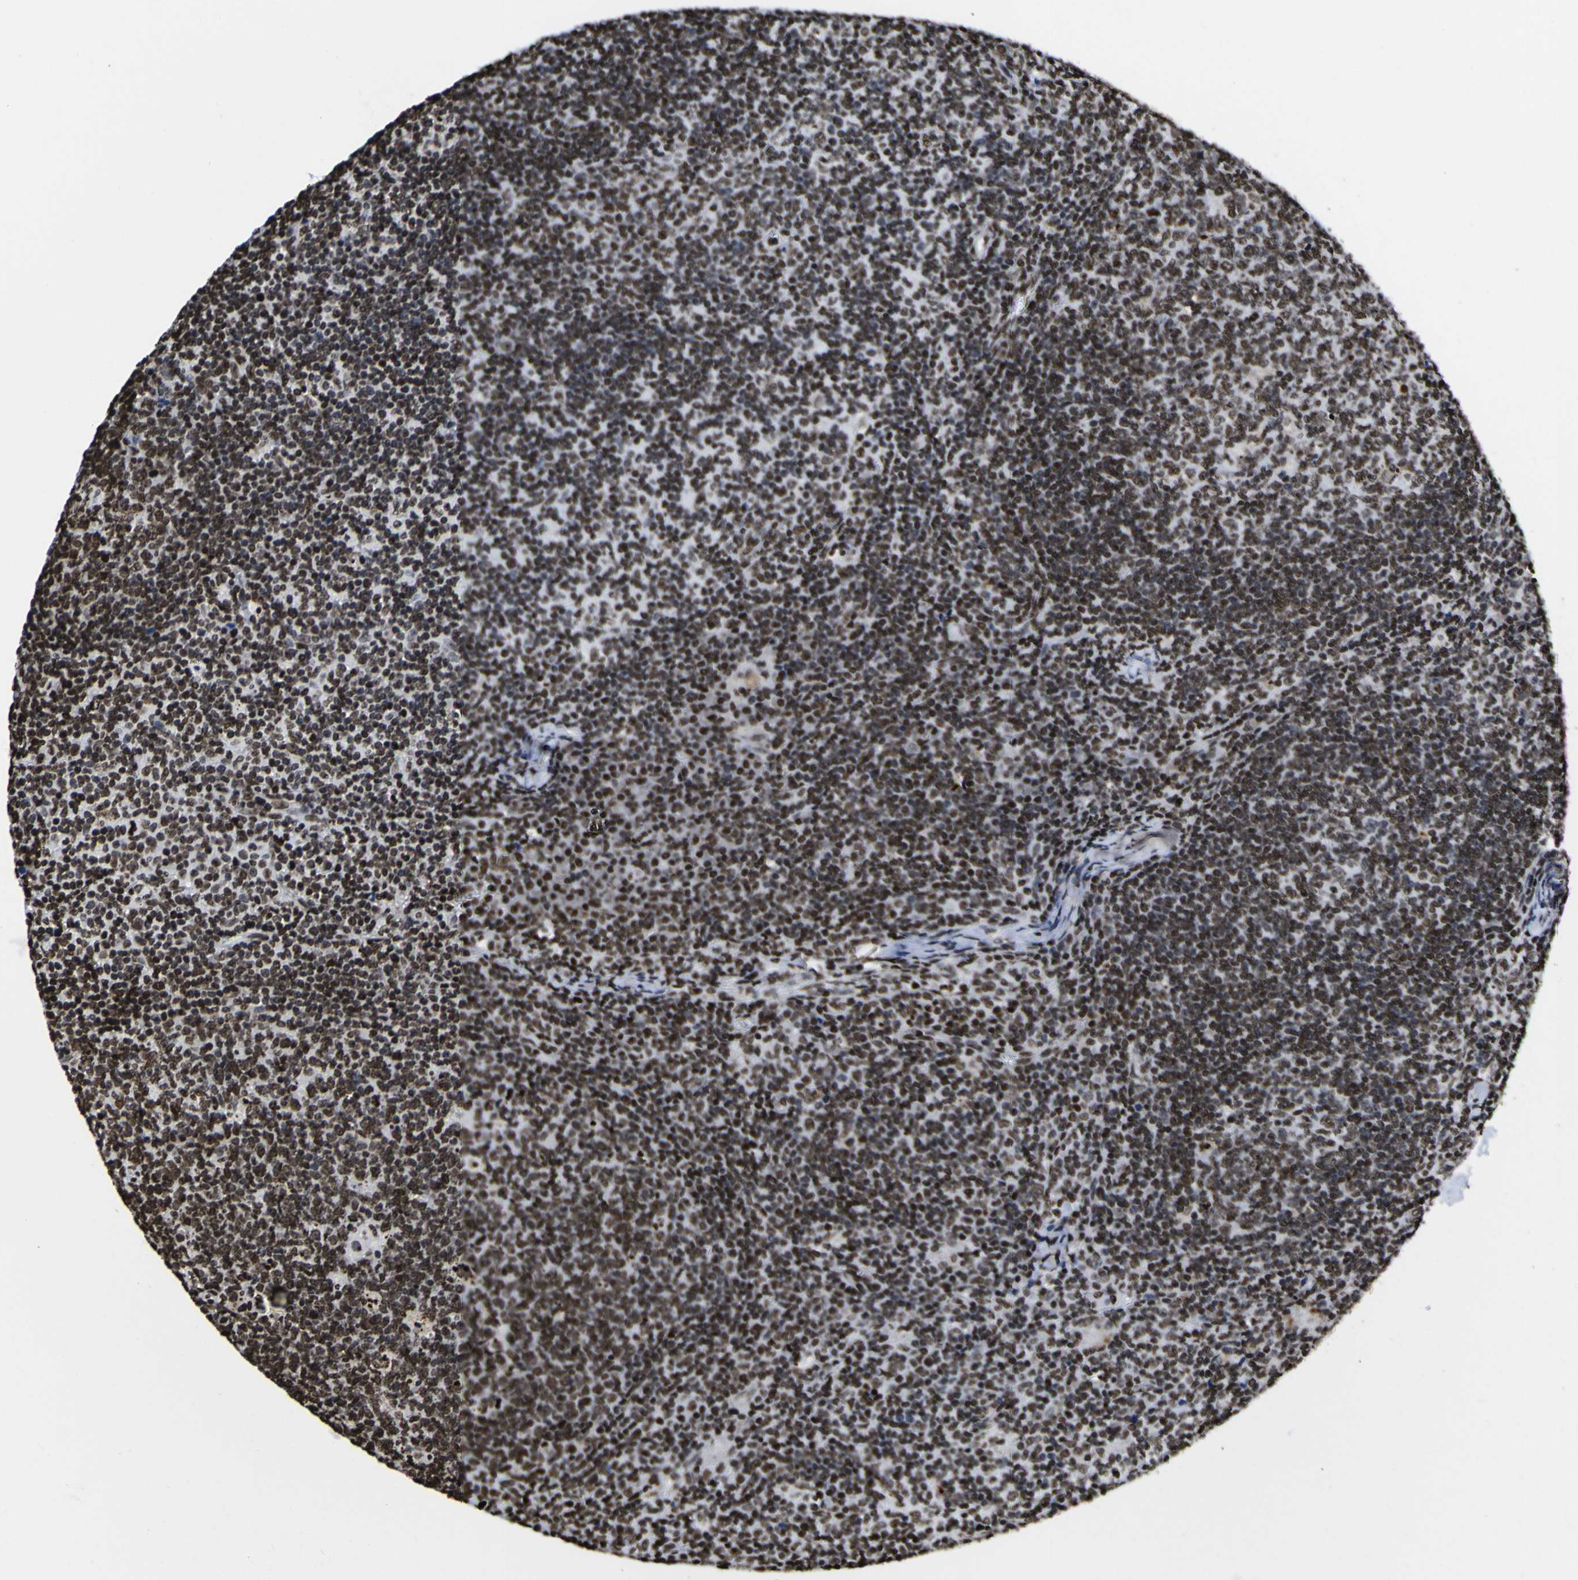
{"staining": {"intensity": "strong", "quantity": "25%-75%", "location": "nuclear"}, "tissue": "lymph node", "cell_type": "Germinal center cells", "image_type": "normal", "snomed": [{"axis": "morphology", "description": "Normal tissue, NOS"}, {"axis": "morphology", "description": "Inflammation, NOS"}, {"axis": "topography", "description": "Lymph node"}], "caption": "Immunohistochemical staining of unremarkable lymph node shows high levels of strong nuclear positivity in about 25%-75% of germinal center cells. (DAB = brown stain, brightfield microscopy at high magnification).", "gene": "PIAS1", "patient": {"sex": "male", "age": 55}}